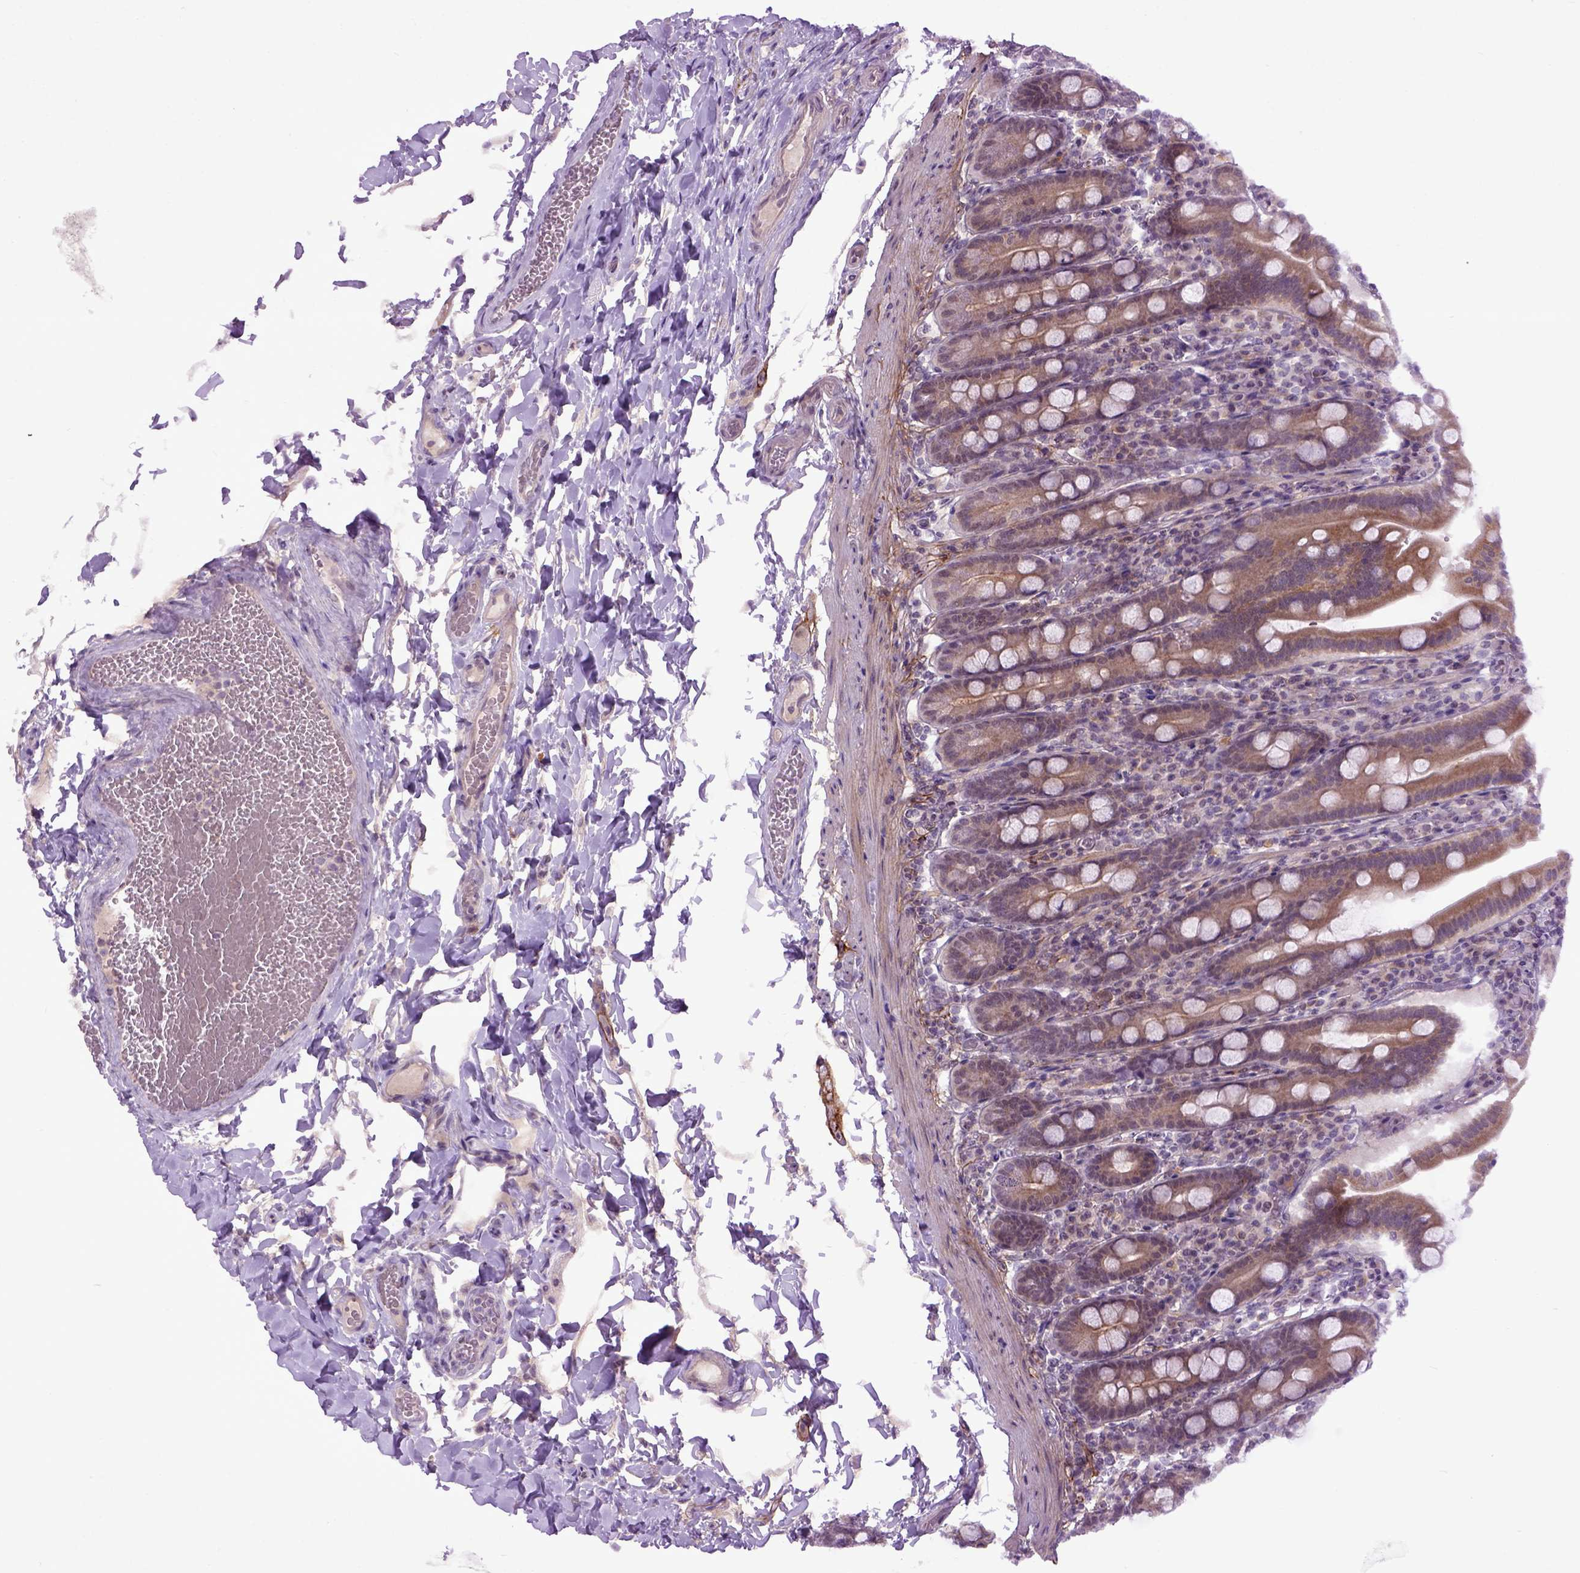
{"staining": {"intensity": "moderate", "quantity": ">75%", "location": "cytoplasmic/membranous"}, "tissue": "small intestine", "cell_type": "Glandular cells", "image_type": "normal", "snomed": [{"axis": "morphology", "description": "Normal tissue, NOS"}, {"axis": "topography", "description": "Small intestine"}], "caption": "Immunohistochemistry of unremarkable human small intestine demonstrates medium levels of moderate cytoplasmic/membranous expression in approximately >75% of glandular cells. (DAB = brown stain, brightfield microscopy at high magnification).", "gene": "EMILIN3", "patient": {"sex": "male", "age": 26}}